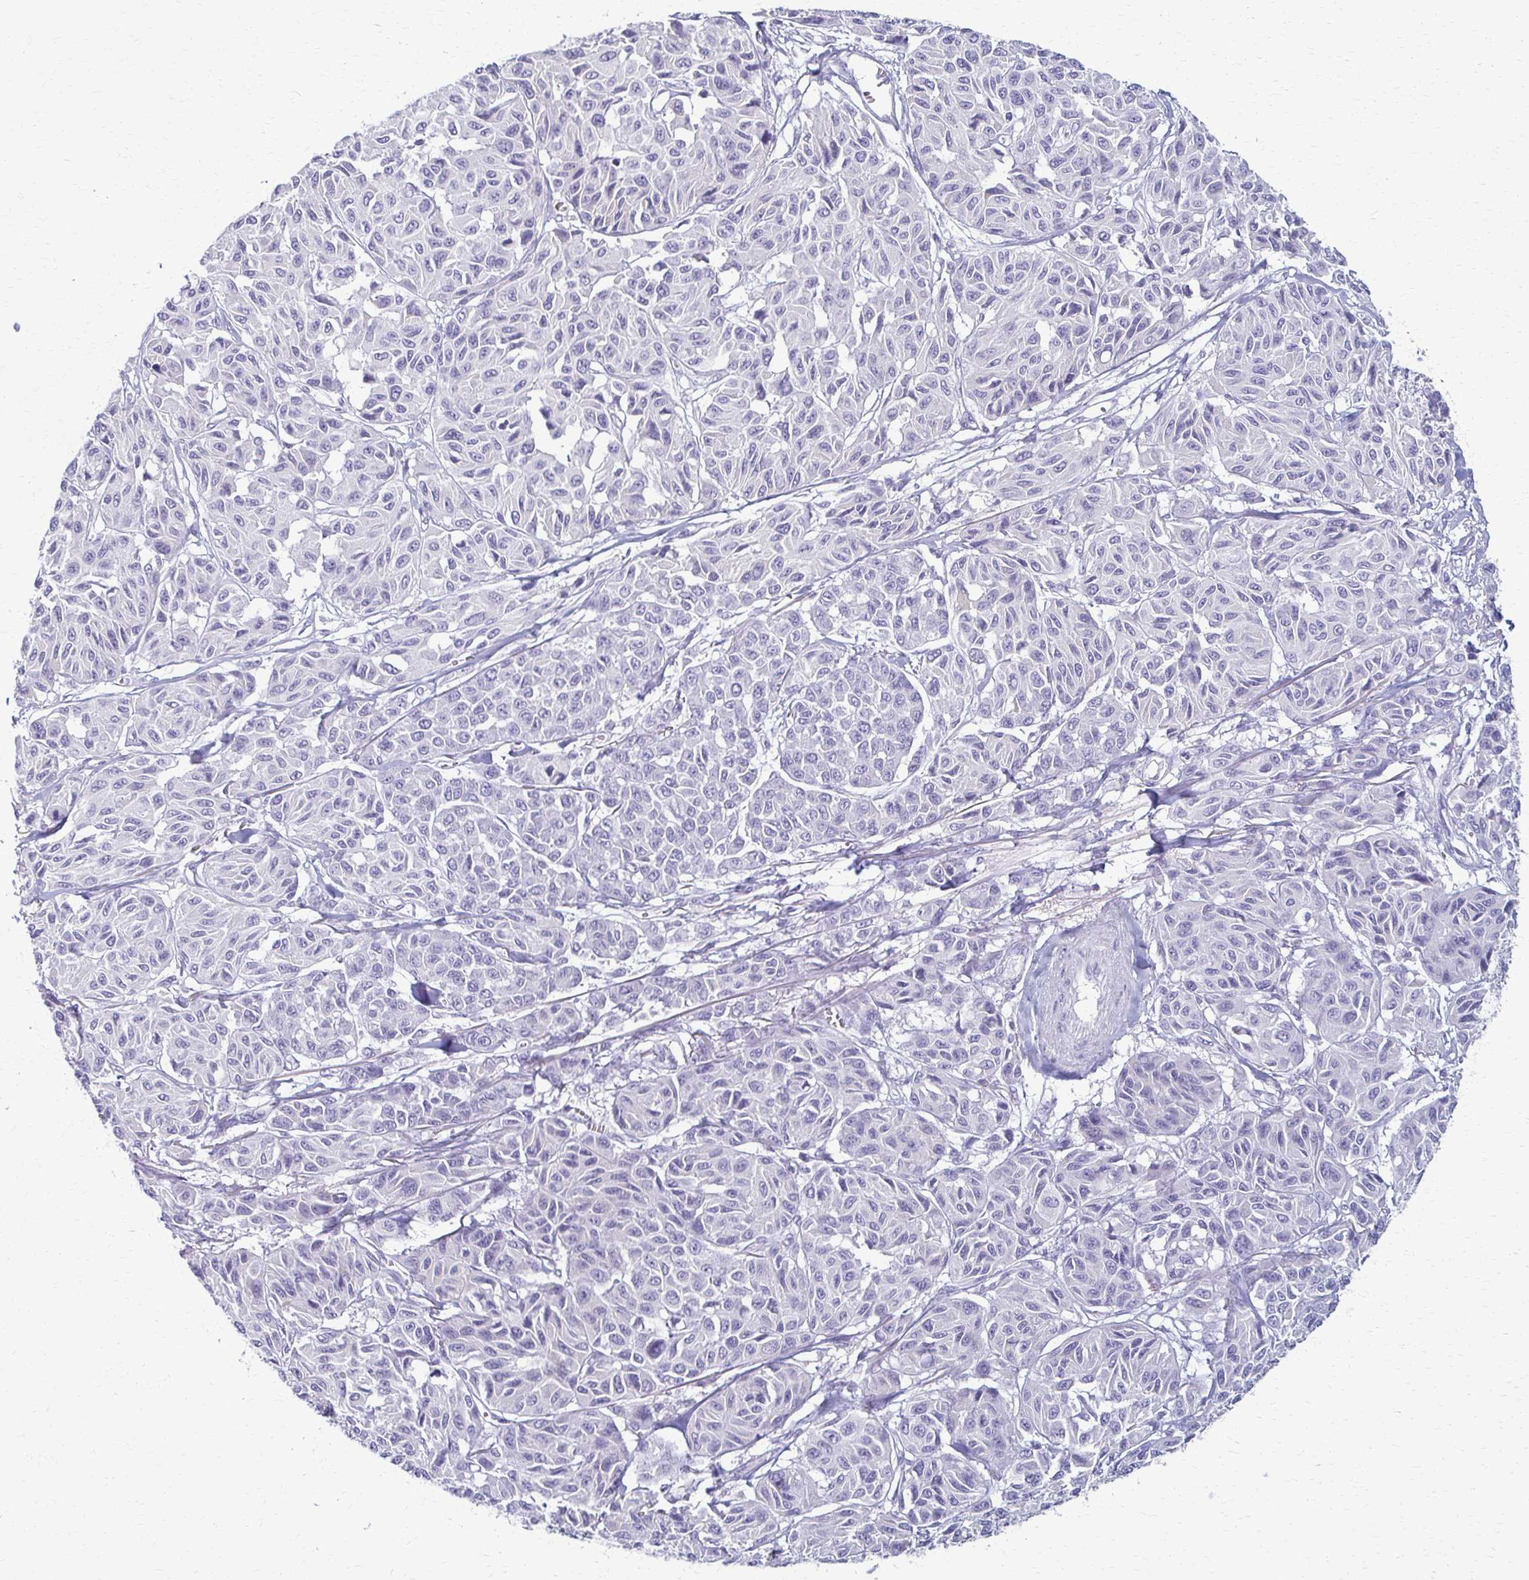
{"staining": {"intensity": "negative", "quantity": "none", "location": "none"}, "tissue": "melanoma", "cell_type": "Tumor cells", "image_type": "cancer", "snomed": [{"axis": "morphology", "description": "Malignant melanoma, NOS"}, {"axis": "topography", "description": "Skin"}], "caption": "This is an immunohistochemistry photomicrograph of human melanoma. There is no expression in tumor cells.", "gene": "FCGR2B", "patient": {"sex": "female", "age": 66}}